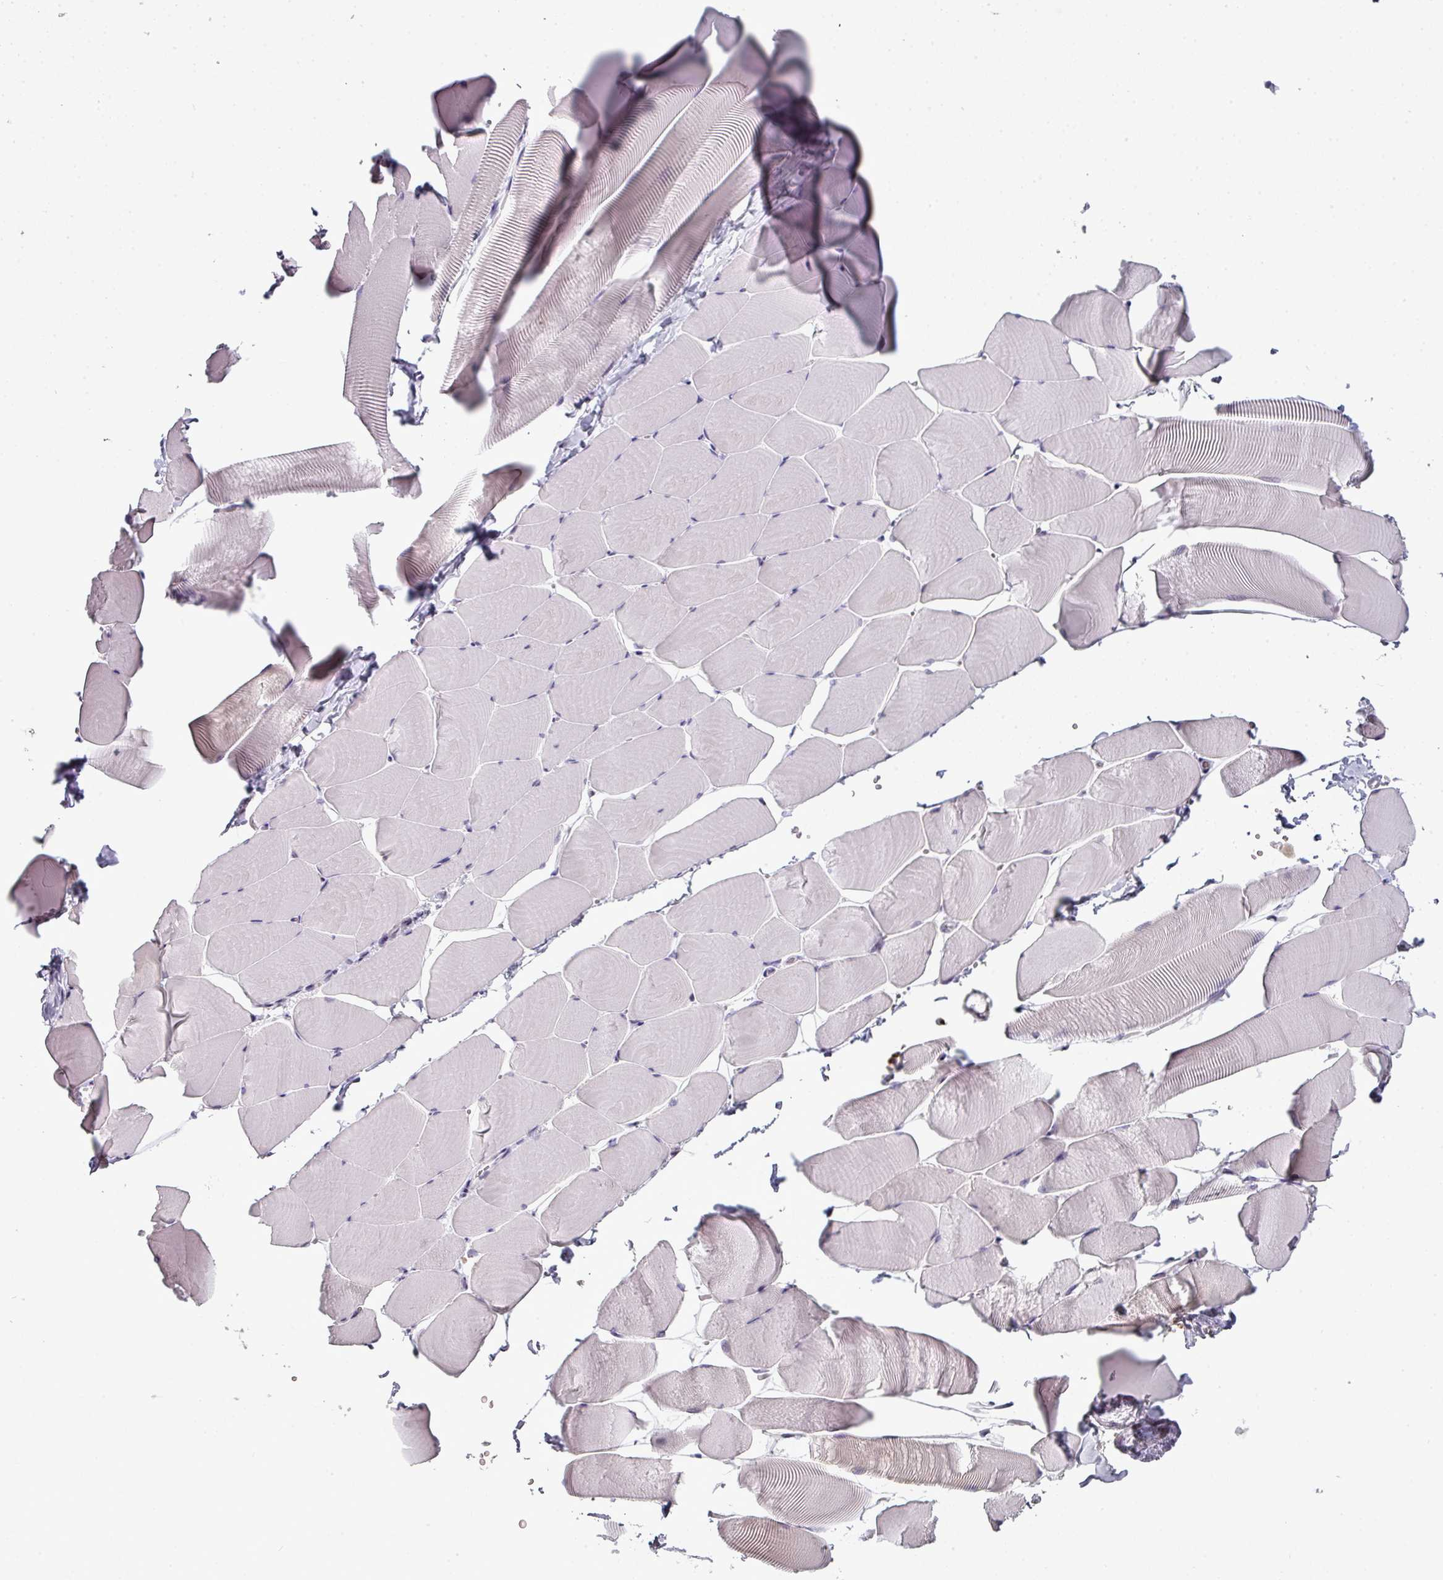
{"staining": {"intensity": "negative", "quantity": "none", "location": "none"}, "tissue": "skeletal muscle", "cell_type": "Myocytes", "image_type": "normal", "snomed": [{"axis": "morphology", "description": "Normal tissue, NOS"}, {"axis": "topography", "description": "Skeletal muscle"}], "caption": "The photomicrograph reveals no staining of myocytes in normal skeletal muscle.", "gene": "TMEFF1", "patient": {"sex": "male", "age": 25}}